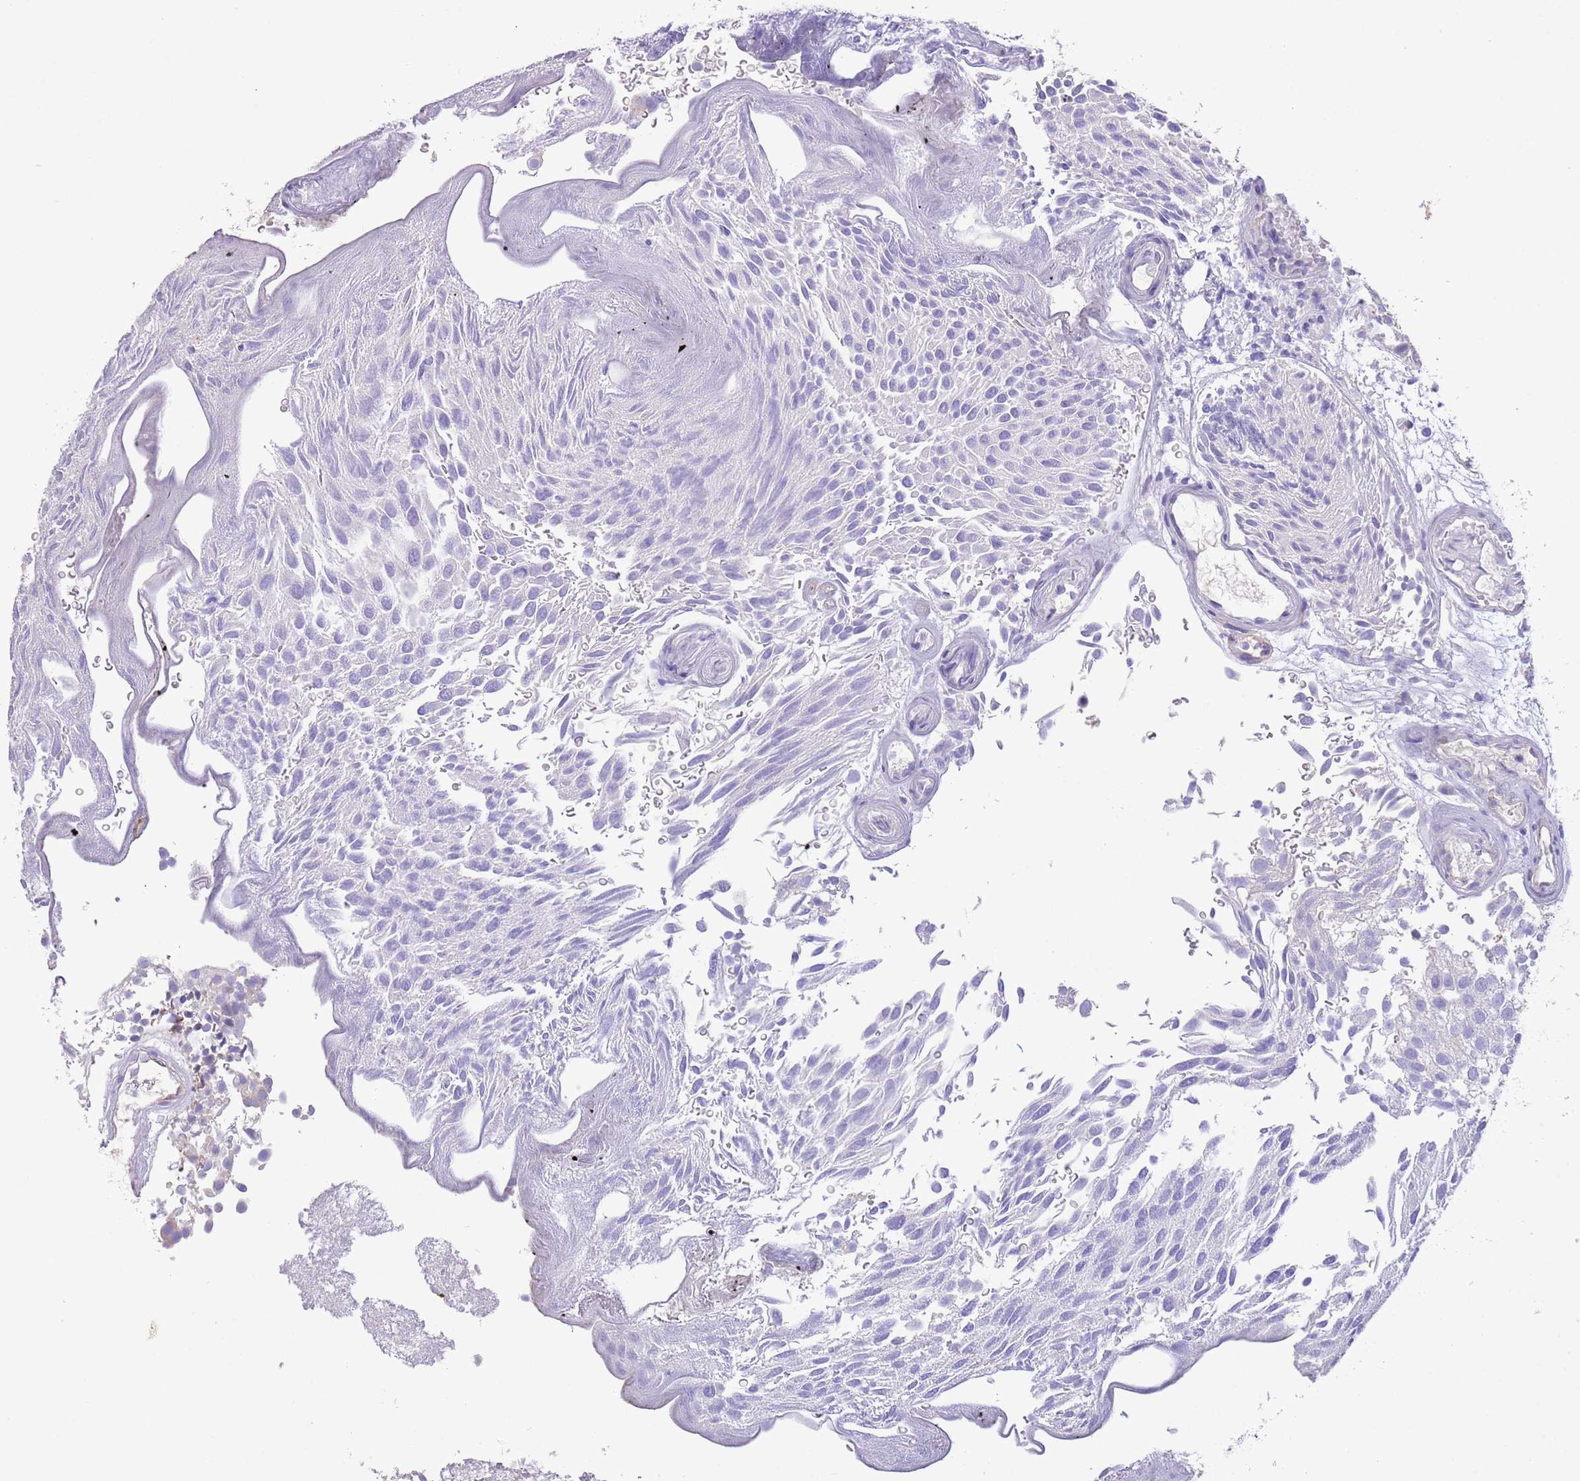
{"staining": {"intensity": "negative", "quantity": "none", "location": "none"}, "tissue": "urothelial cancer", "cell_type": "Tumor cells", "image_type": "cancer", "snomed": [{"axis": "morphology", "description": "Urothelial carcinoma, Low grade"}, {"axis": "topography", "description": "Urinary bladder"}], "caption": "Urothelial cancer was stained to show a protein in brown. There is no significant staining in tumor cells.", "gene": "SFTPA1", "patient": {"sex": "male", "age": 78}}